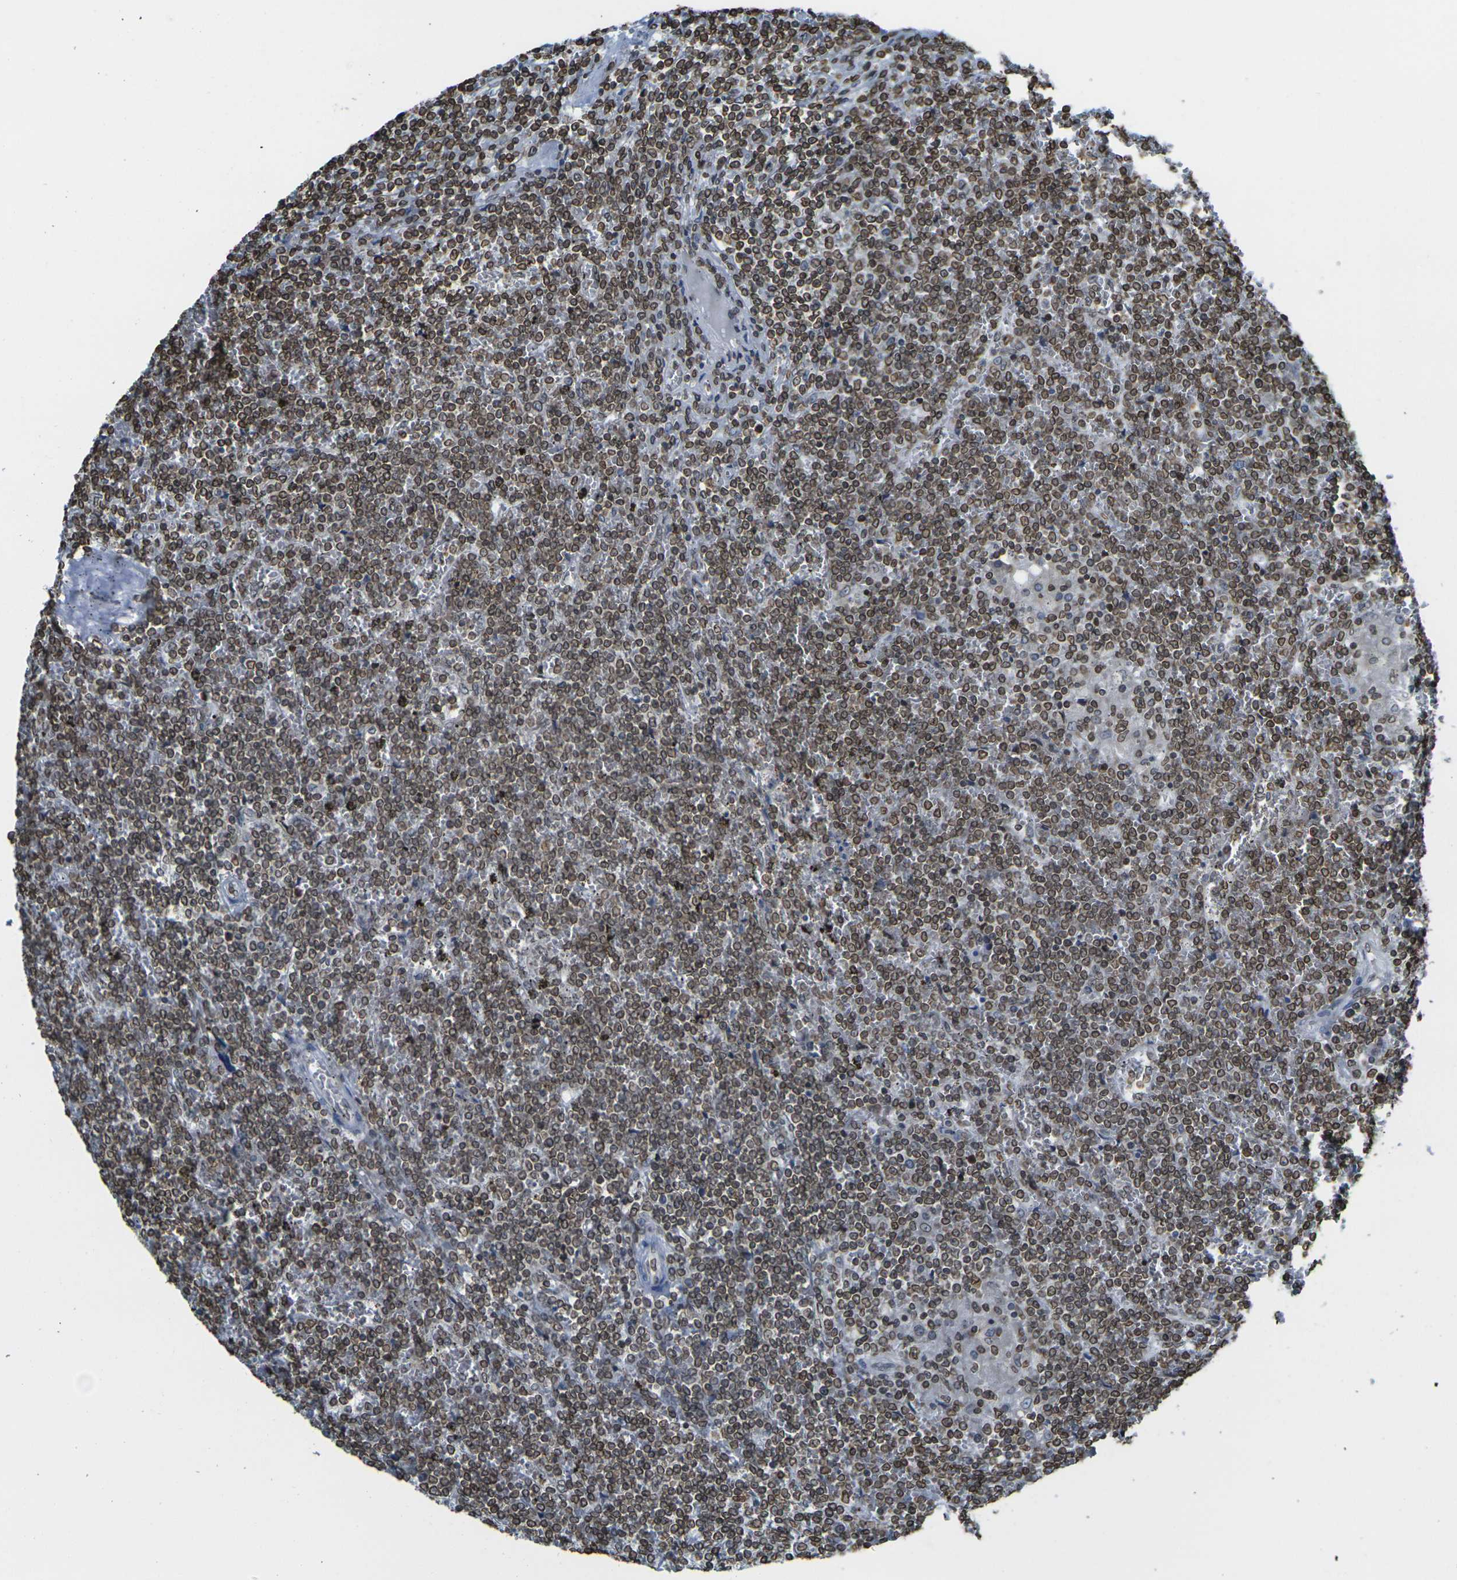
{"staining": {"intensity": "moderate", "quantity": ">75%", "location": "nuclear"}, "tissue": "lymphoma", "cell_type": "Tumor cells", "image_type": "cancer", "snomed": [{"axis": "morphology", "description": "Malignant lymphoma, non-Hodgkin's type, Low grade"}, {"axis": "topography", "description": "Spleen"}], "caption": "Approximately >75% of tumor cells in low-grade malignant lymphoma, non-Hodgkin's type display moderate nuclear protein expression as visualized by brown immunohistochemical staining.", "gene": "BRDT", "patient": {"sex": "female", "age": 19}}